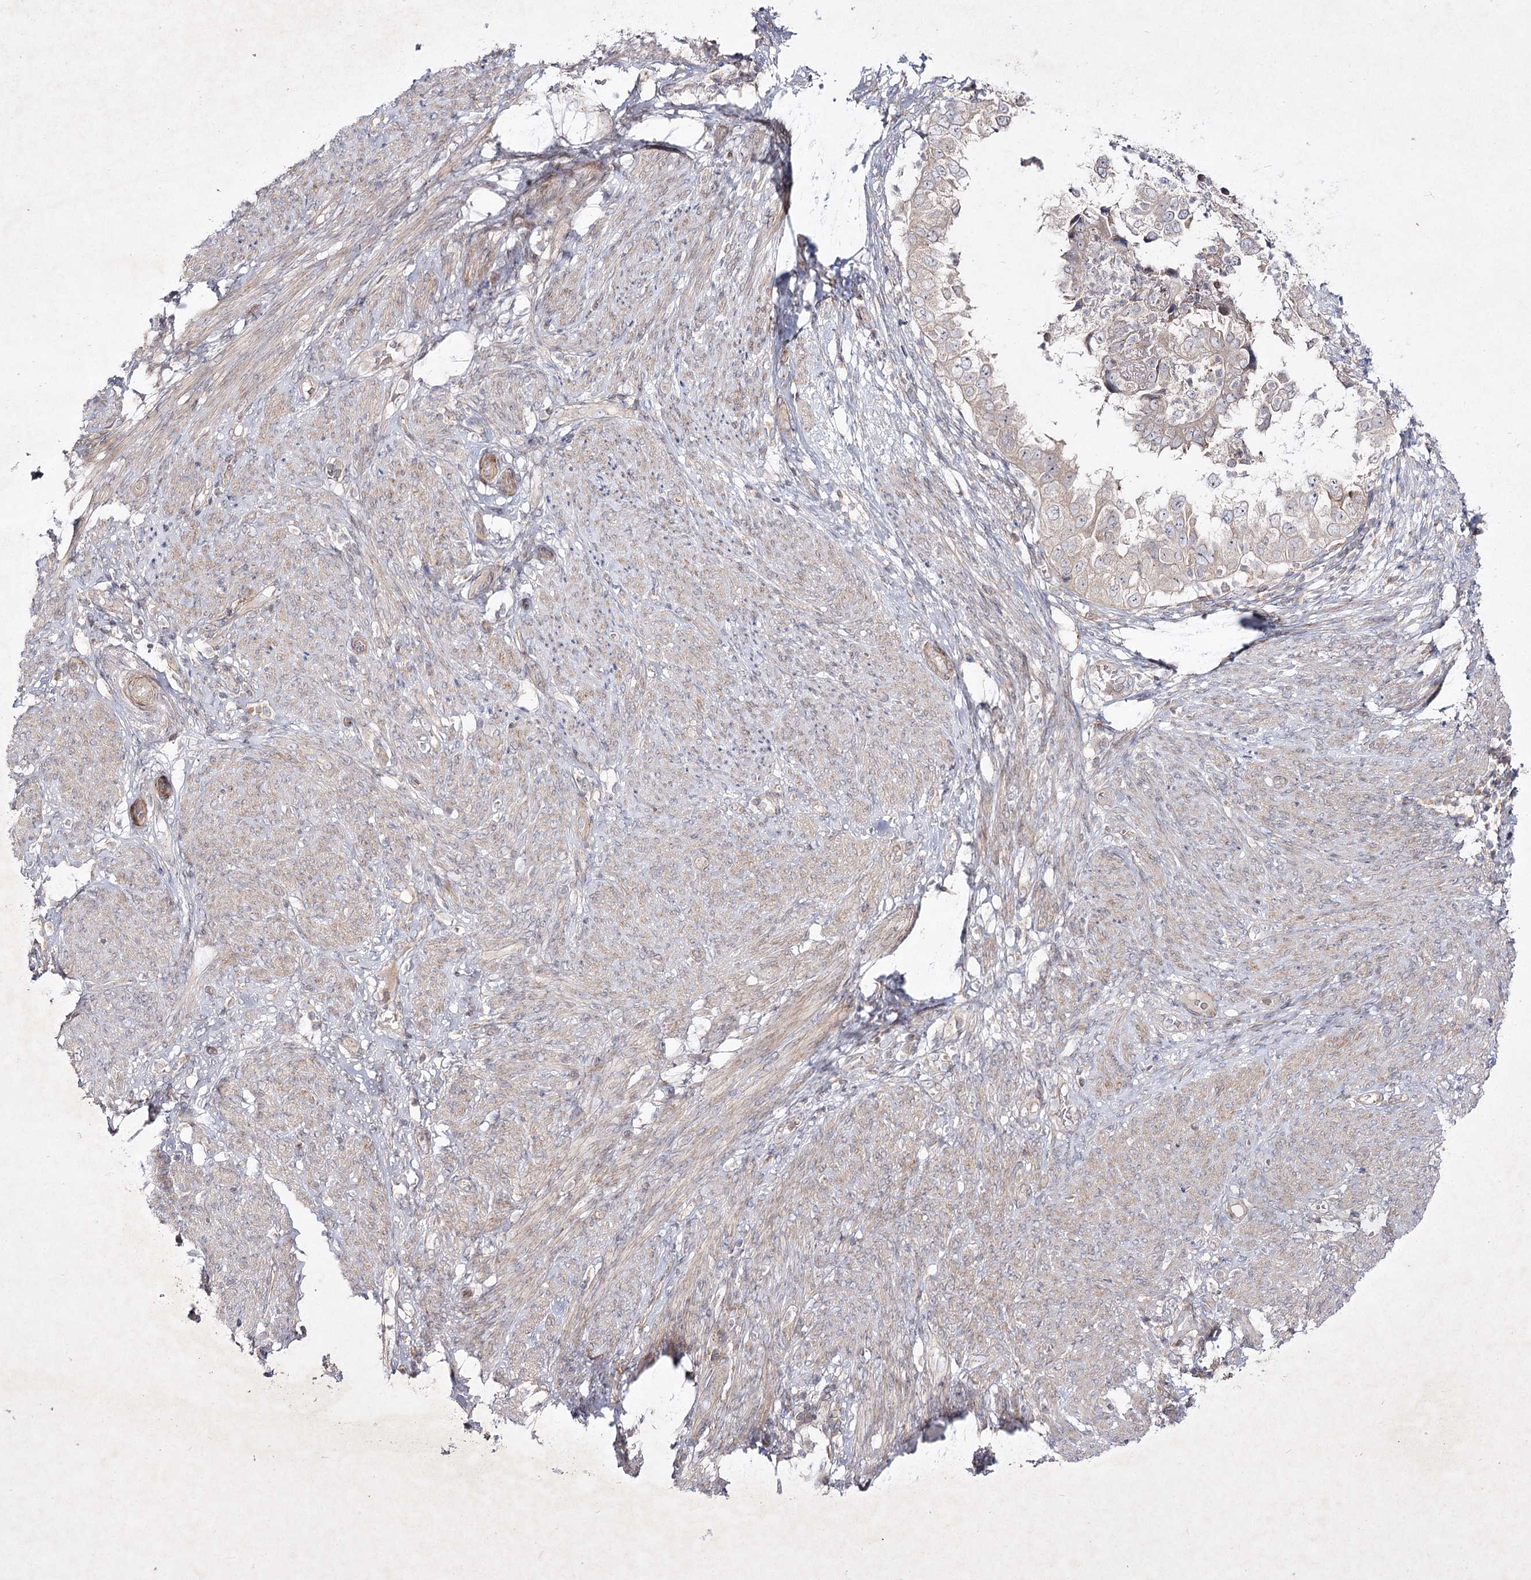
{"staining": {"intensity": "negative", "quantity": "none", "location": "none"}, "tissue": "endometrial cancer", "cell_type": "Tumor cells", "image_type": "cancer", "snomed": [{"axis": "morphology", "description": "Adenocarcinoma, NOS"}, {"axis": "topography", "description": "Endometrium"}], "caption": "High power microscopy image of an immunohistochemistry image of adenocarcinoma (endometrial), revealing no significant staining in tumor cells.", "gene": "CIB2", "patient": {"sex": "female", "age": 85}}